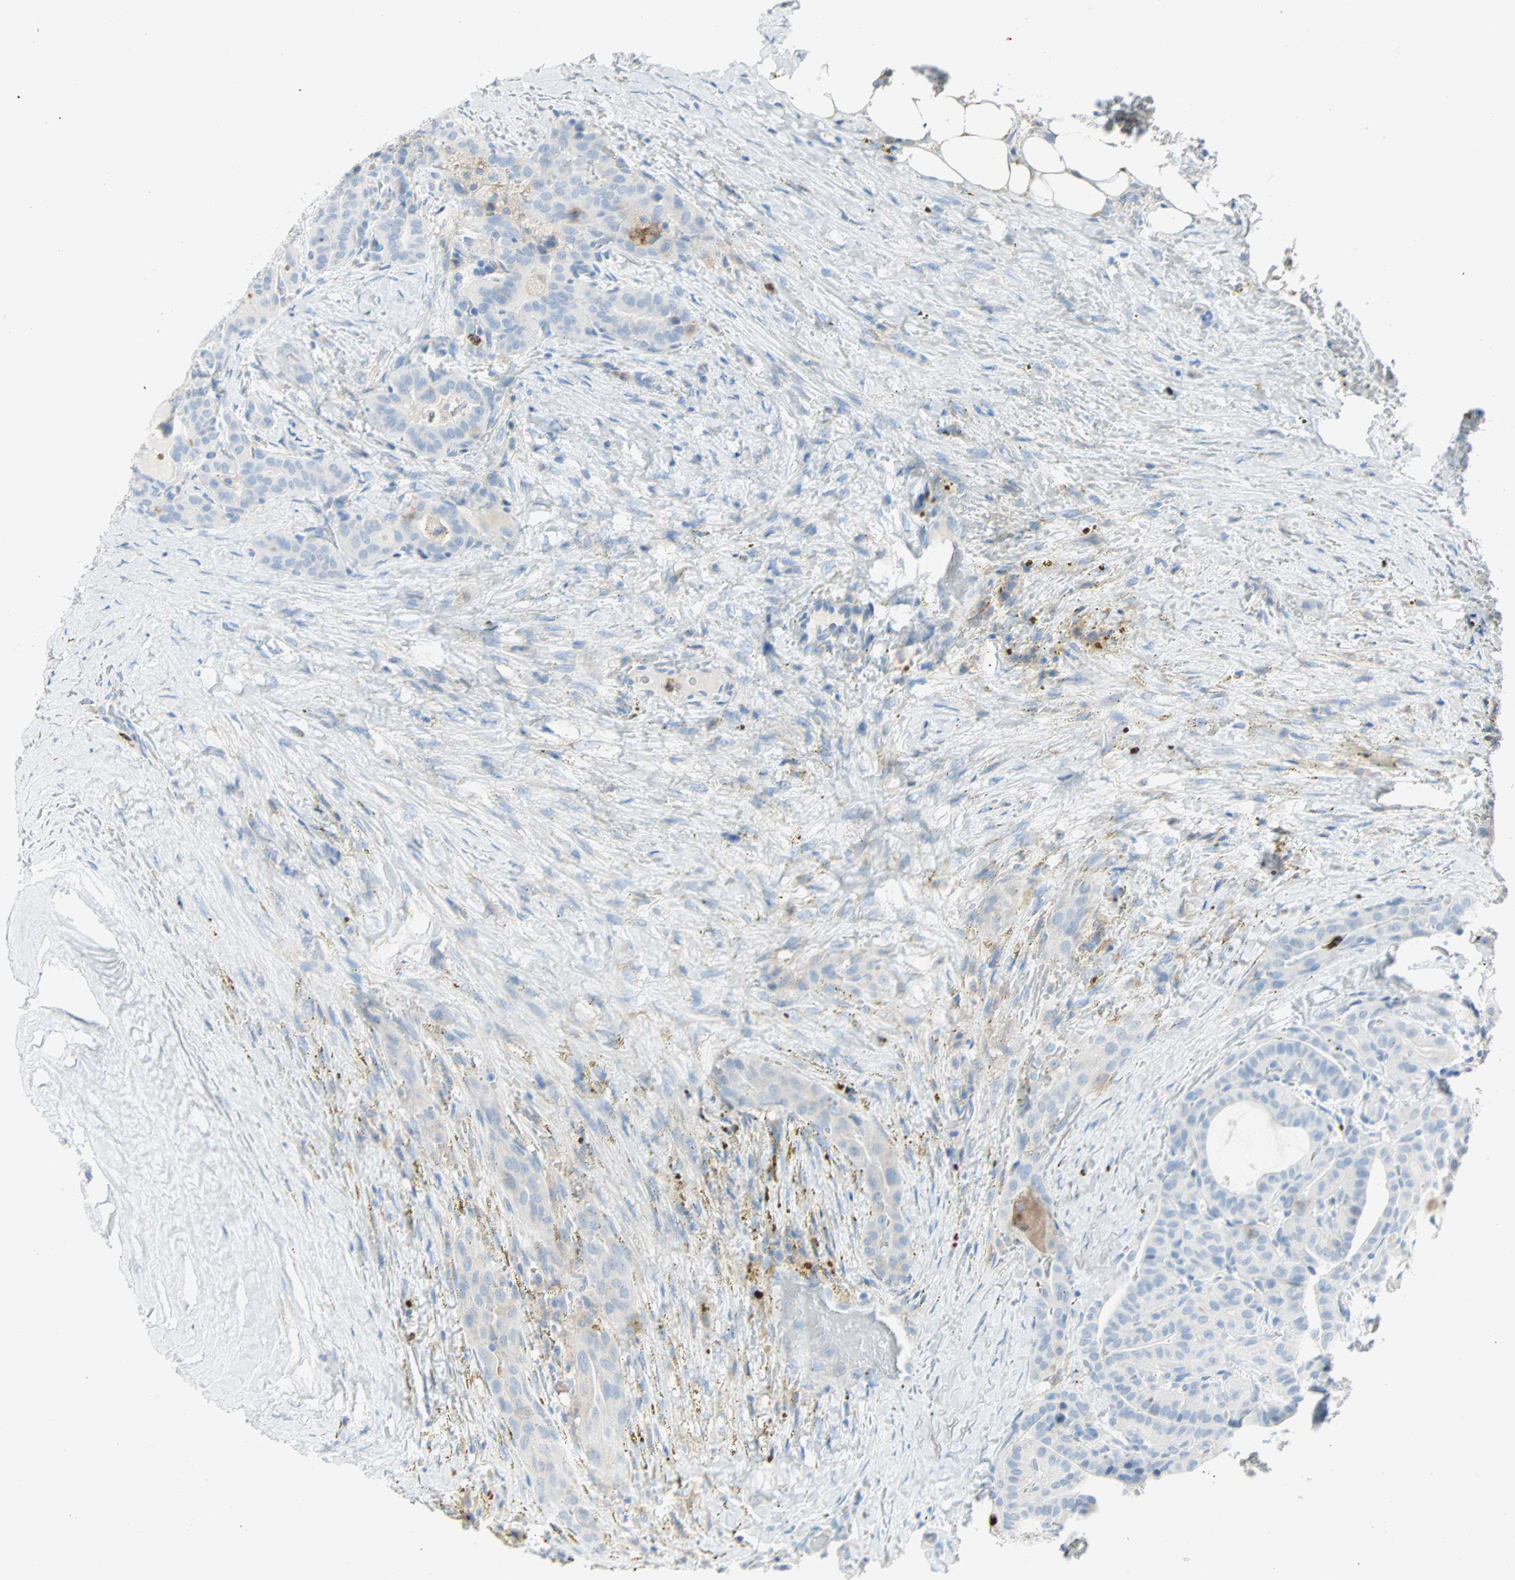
{"staining": {"intensity": "negative", "quantity": "none", "location": "none"}, "tissue": "thyroid cancer", "cell_type": "Tumor cells", "image_type": "cancer", "snomed": [{"axis": "morphology", "description": "Papillary adenocarcinoma, NOS"}, {"axis": "topography", "description": "Thyroid gland"}], "caption": "IHC of human thyroid cancer exhibits no positivity in tumor cells.", "gene": "CLEC4A", "patient": {"sex": "male", "age": 77}}